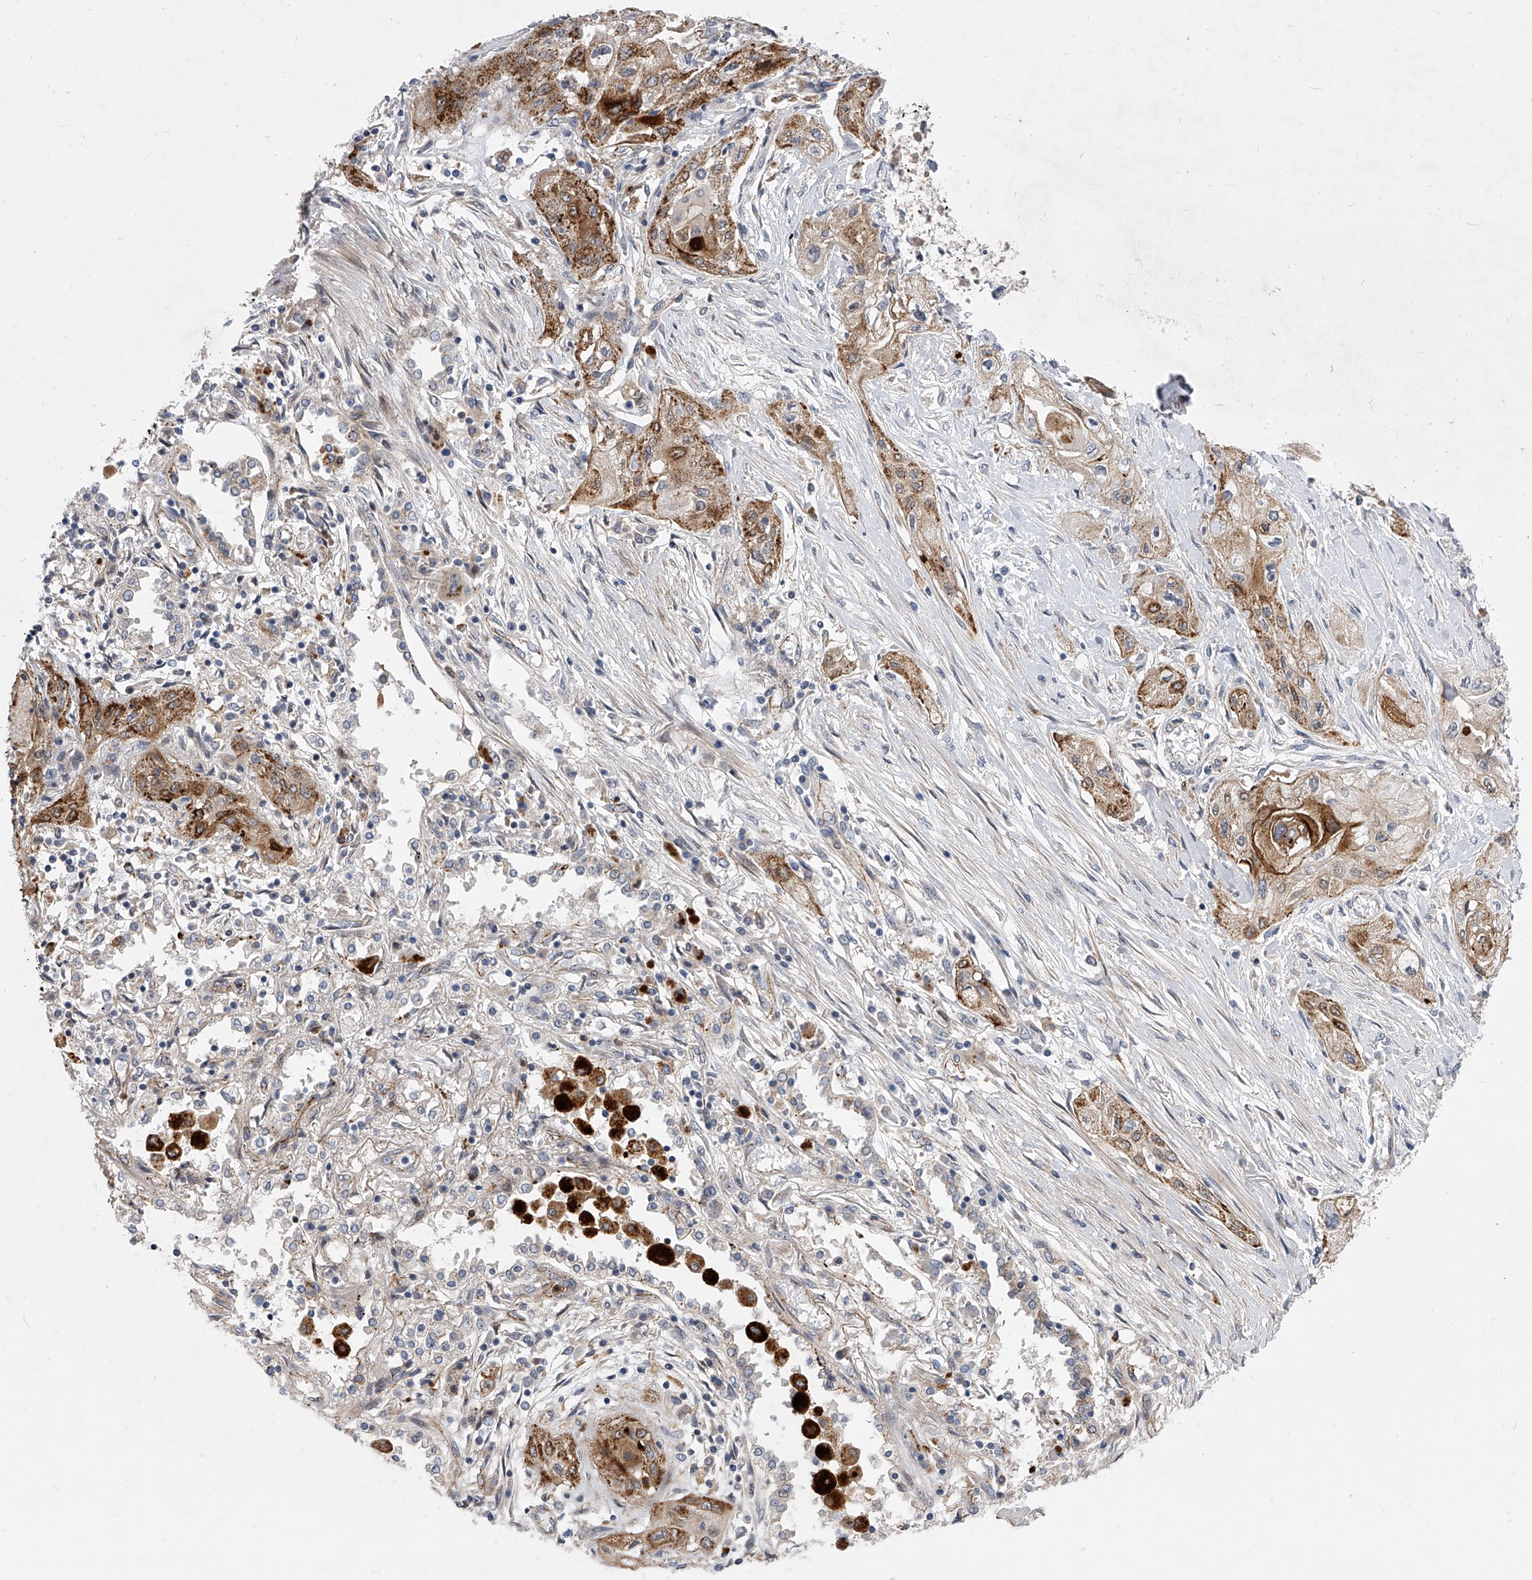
{"staining": {"intensity": "strong", "quantity": "25%-75%", "location": "cytoplasmic/membranous"}, "tissue": "lung cancer", "cell_type": "Tumor cells", "image_type": "cancer", "snomed": [{"axis": "morphology", "description": "Squamous cell carcinoma, NOS"}, {"axis": "topography", "description": "Lung"}], "caption": "Human lung cancer (squamous cell carcinoma) stained with a brown dye reveals strong cytoplasmic/membranous positive expression in approximately 25%-75% of tumor cells.", "gene": "MINDY4", "patient": {"sex": "female", "age": 47}}